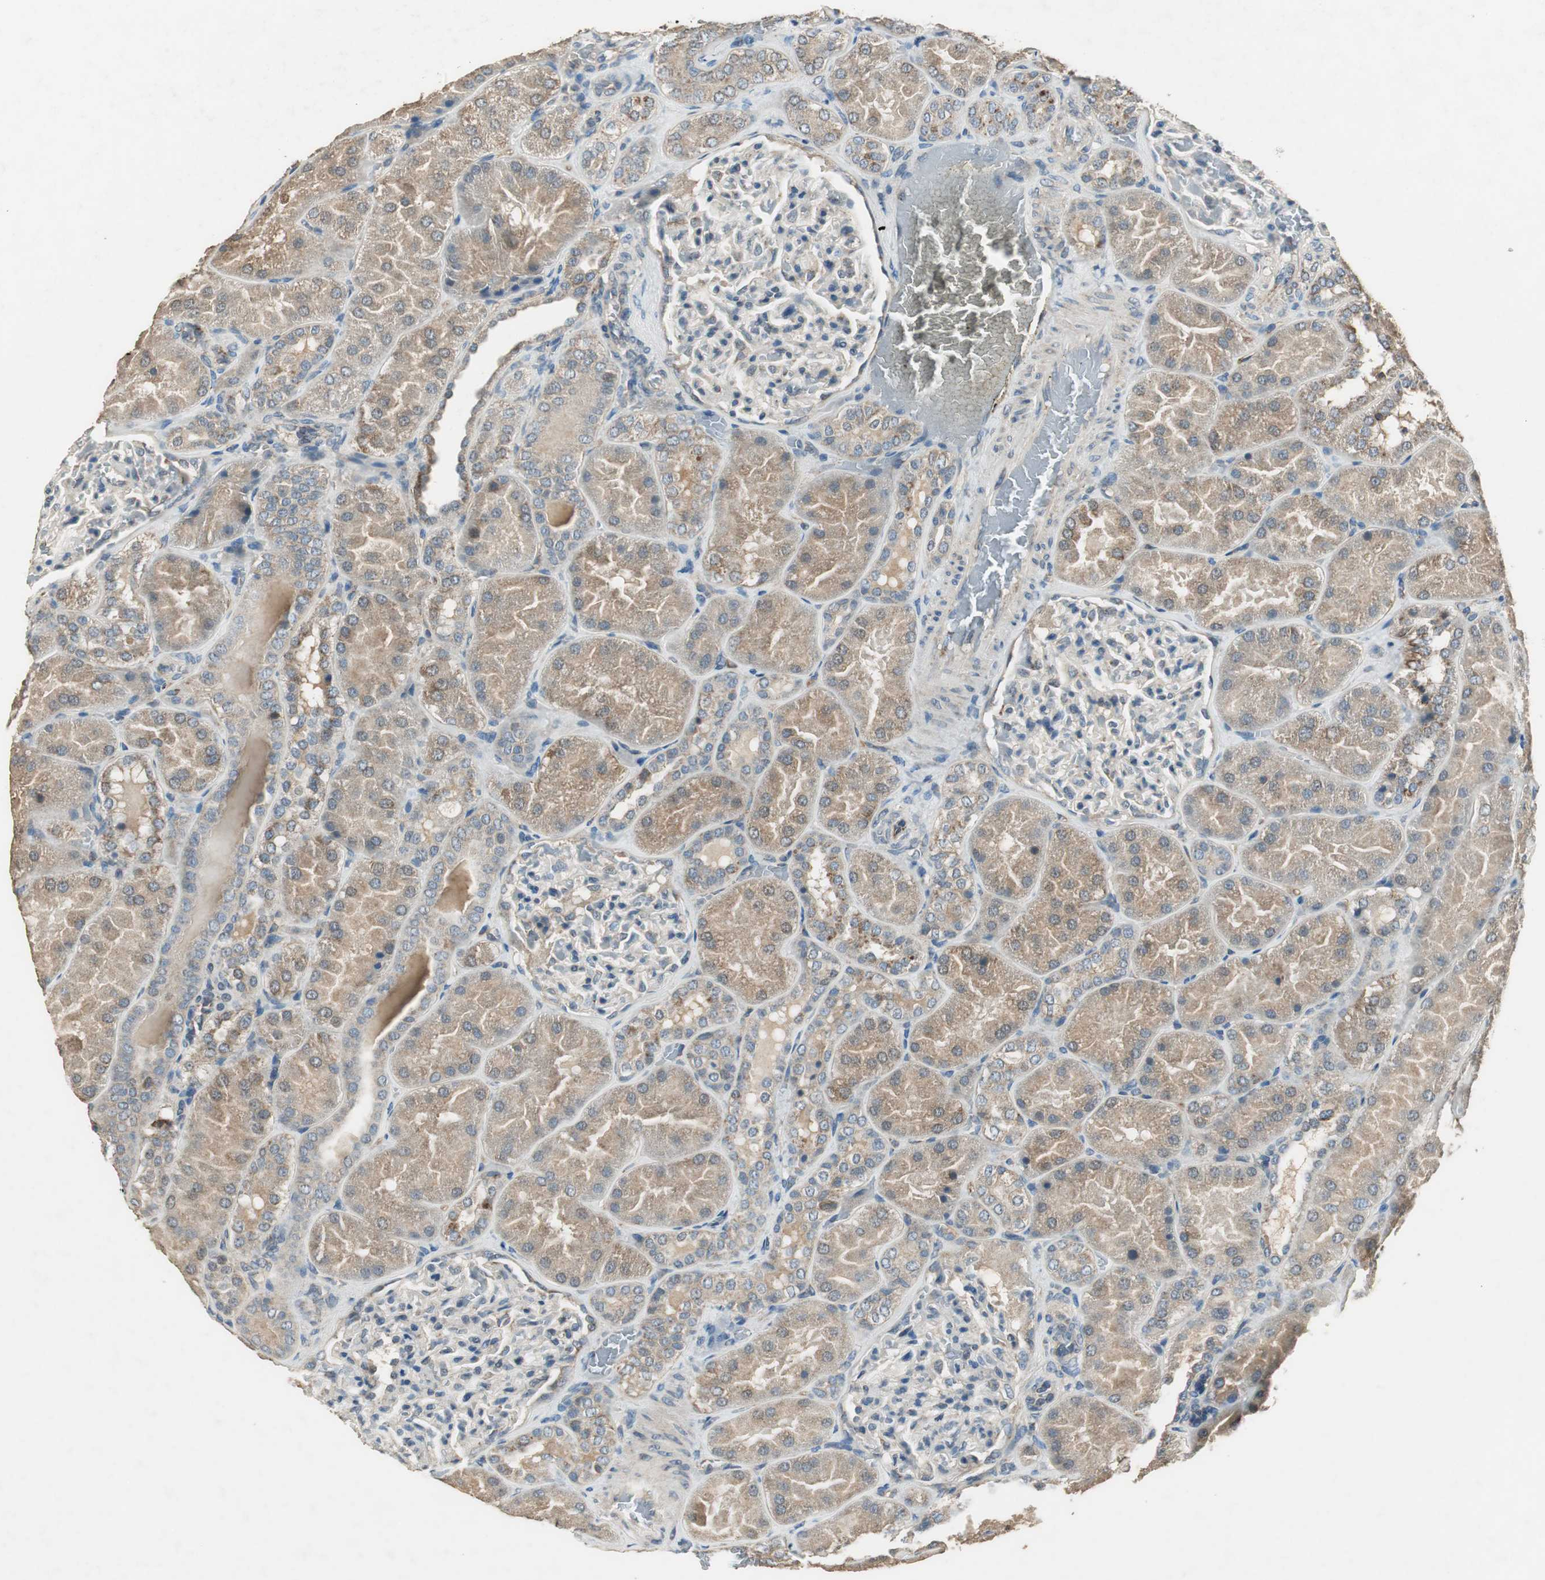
{"staining": {"intensity": "weak", "quantity": "25%-75%", "location": "cytoplasmic/membranous"}, "tissue": "kidney", "cell_type": "Cells in glomeruli", "image_type": "normal", "snomed": [{"axis": "morphology", "description": "Normal tissue, NOS"}, {"axis": "topography", "description": "Kidney"}], "caption": "Protein expression analysis of benign kidney reveals weak cytoplasmic/membranous expression in approximately 25%-75% of cells in glomeruli.", "gene": "MSTO1", "patient": {"sex": "male", "age": 28}}